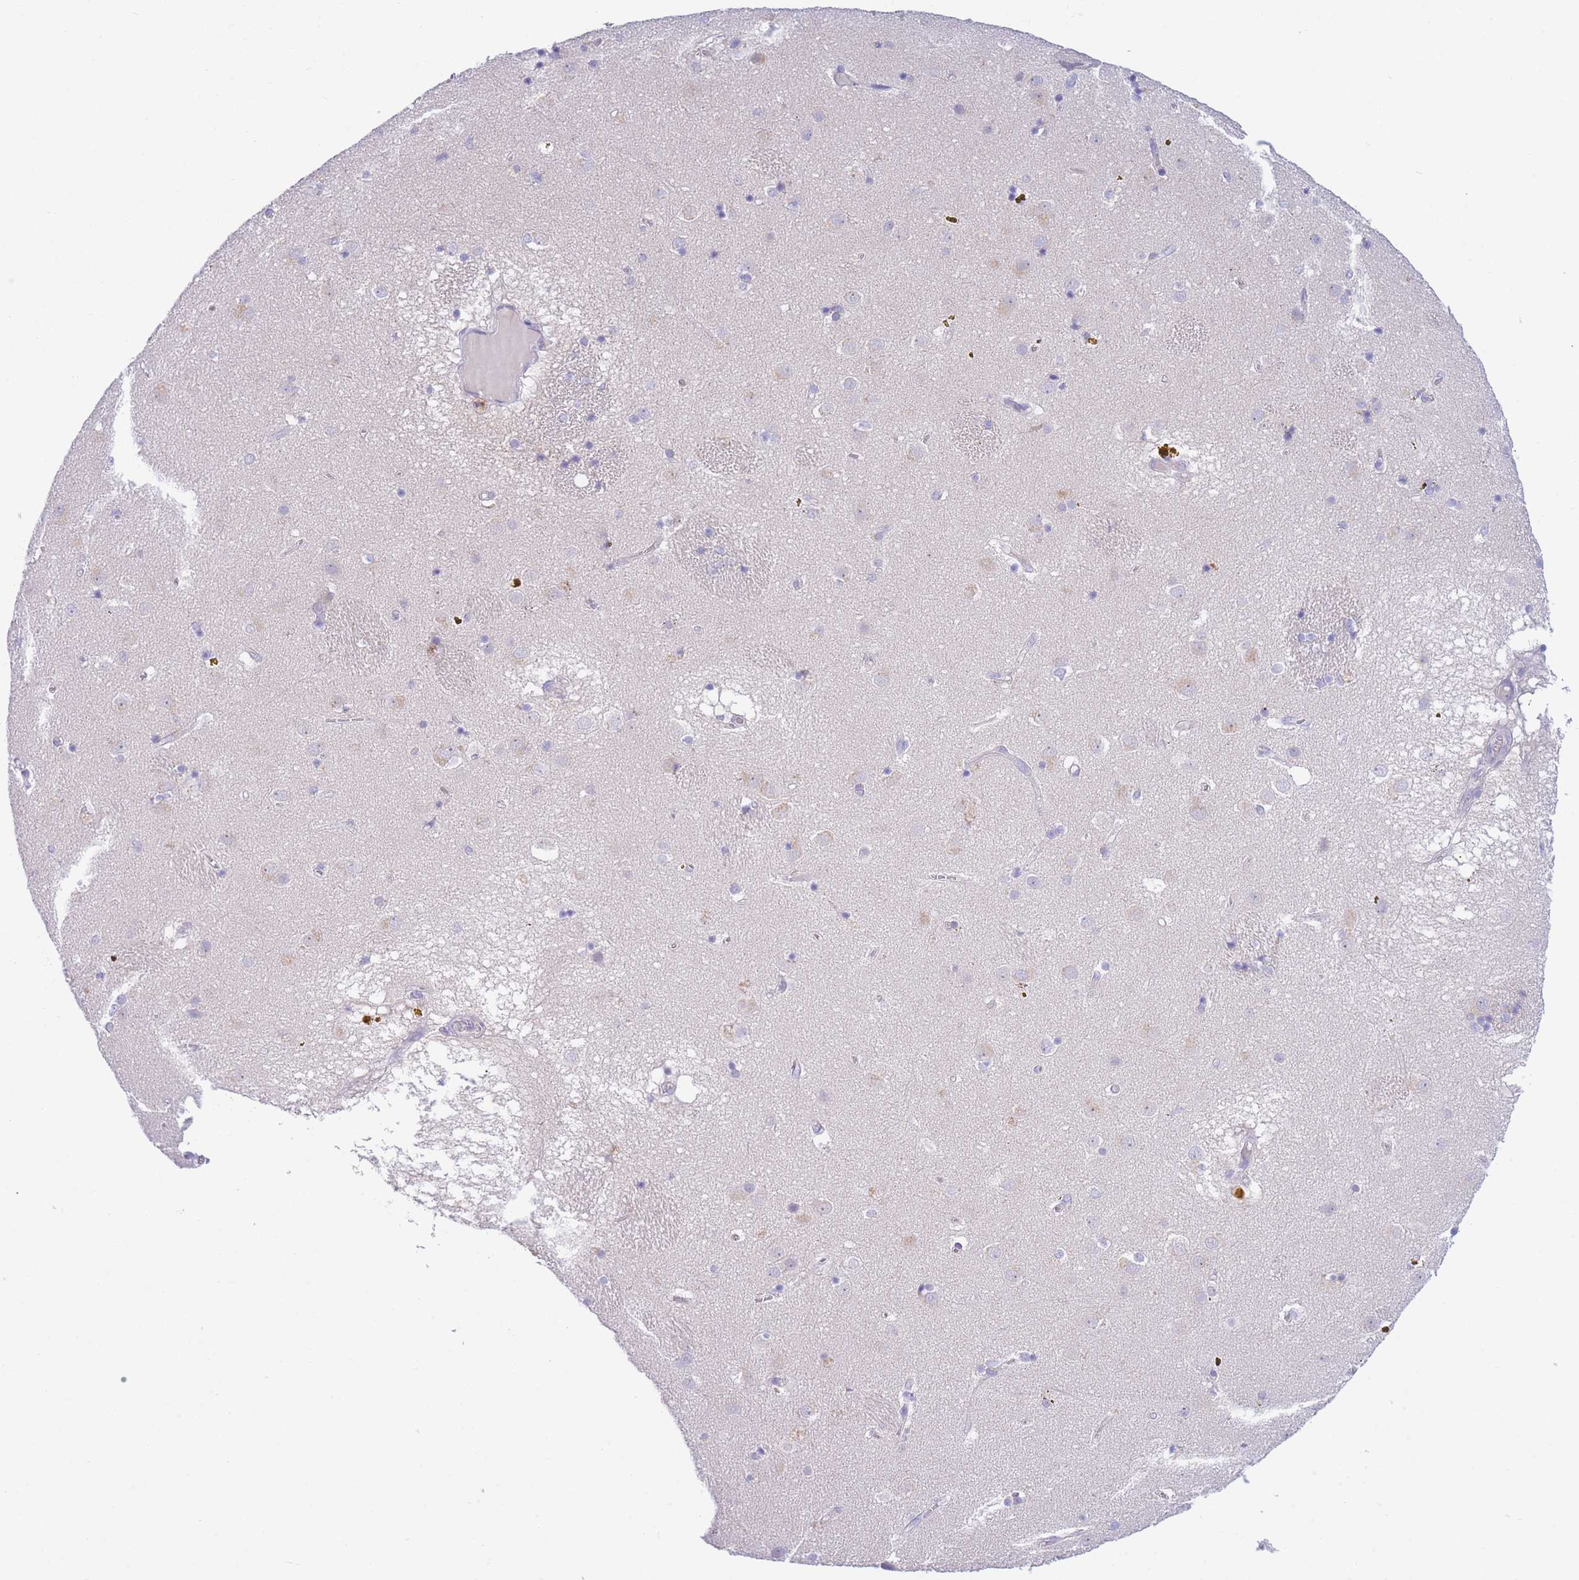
{"staining": {"intensity": "negative", "quantity": "none", "location": "none"}, "tissue": "caudate", "cell_type": "Glial cells", "image_type": "normal", "snomed": [{"axis": "morphology", "description": "Normal tissue, NOS"}, {"axis": "topography", "description": "Lateral ventricle wall"}], "caption": "Immunohistochemistry micrograph of unremarkable caudate: human caudate stained with DAB displays no significant protein expression in glial cells.", "gene": "PCDHB3", "patient": {"sex": "male", "age": 70}}